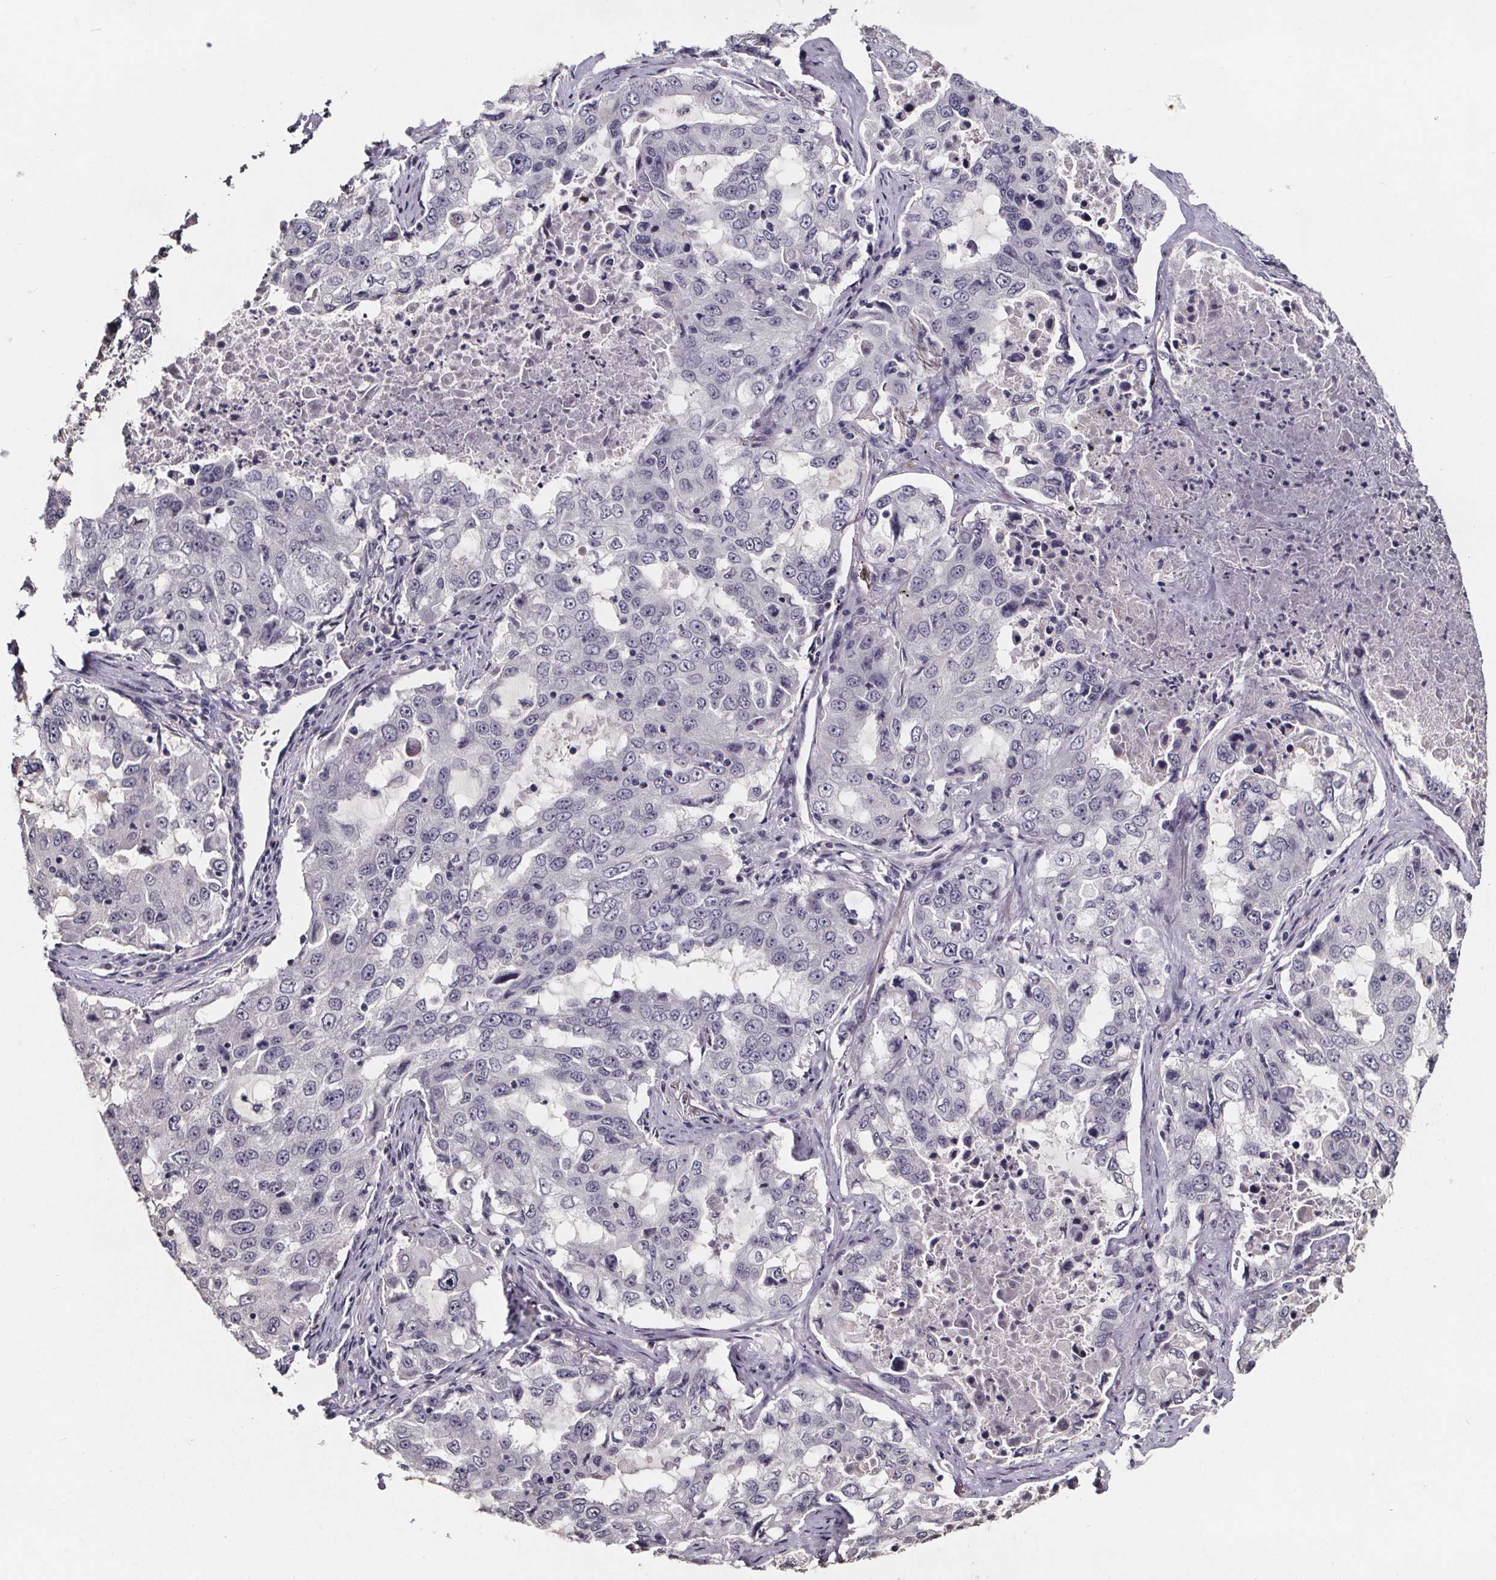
{"staining": {"intensity": "negative", "quantity": "none", "location": "none"}, "tissue": "lung cancer", "cell_type": "Tumor cells", "image_type": "cancer", "snomed": [{"axis": "morphology", "description": "Adenocarcinoma, NOS"}, {"axis": "topography", "description": "Lung"}], "caption": "Tumor cells are negative for brown protein staining in lung cancer.", "gene": "AR", "patient": {"sex": "female", "age": 61}}